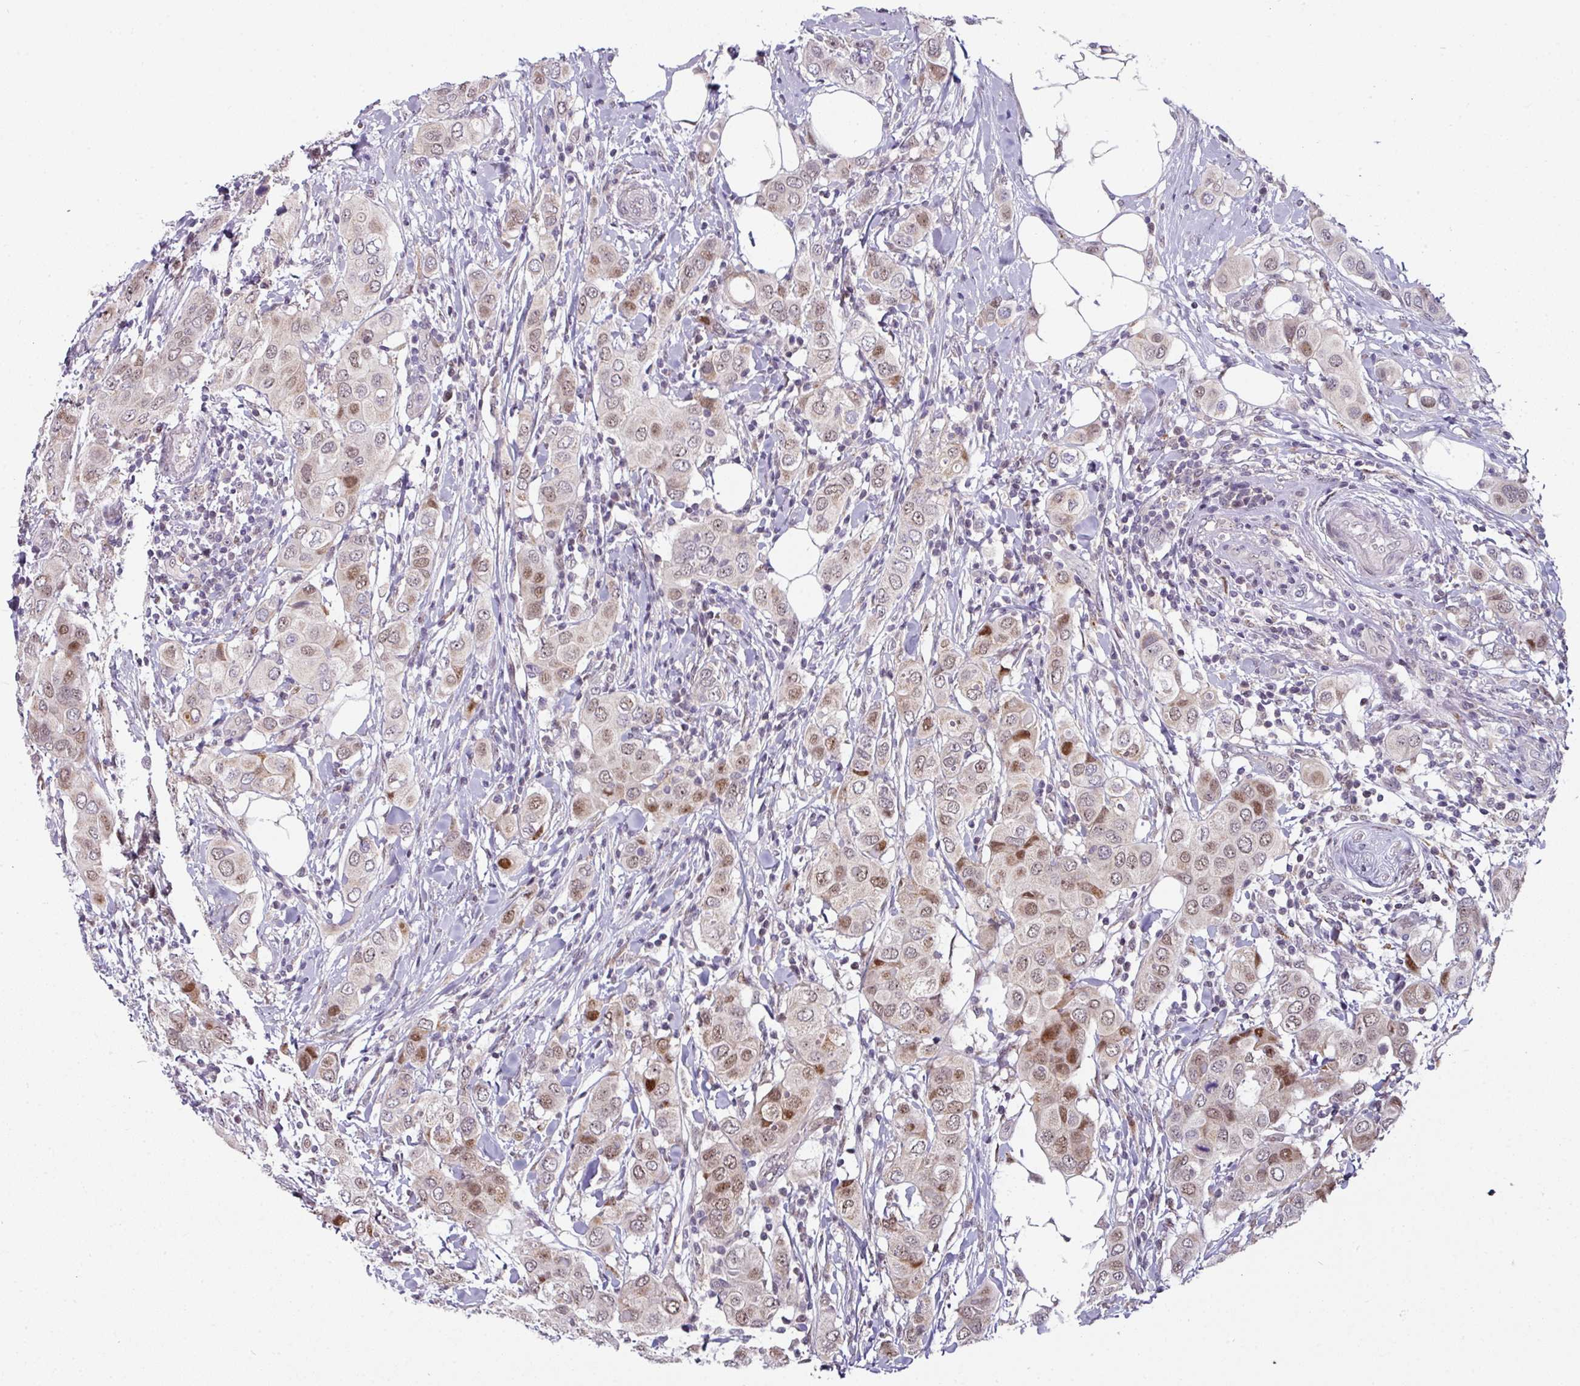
{"staining": {"intensity": "moderate", "quantity": "25%-75%", "location": "cytoplasmic/membranous,nuclear"}, "tissue": "breast cancer", "cell_type": "Tumor cells", "image_type": "cancer", "snomed": [{"axis": "morphology", "description": "Lobular carcinoma"}, {"axis": "topography", "description": "Breast"}], "caption": "Breast cancer (lobular carcinoma) stained with IHC displays moderate cytoplasmic/membranous and nuclear expression in about 25%-75% of tumor cells. The staining was performed using DAB (3,3'-diaminobenzidine) to visualize the protein expression in brown, while the nuclei were stained in blue with hematoxylin (Magnification: 20x).", "gene": "SWSAP1", "patient": {"sex": "female", "age": 51}}